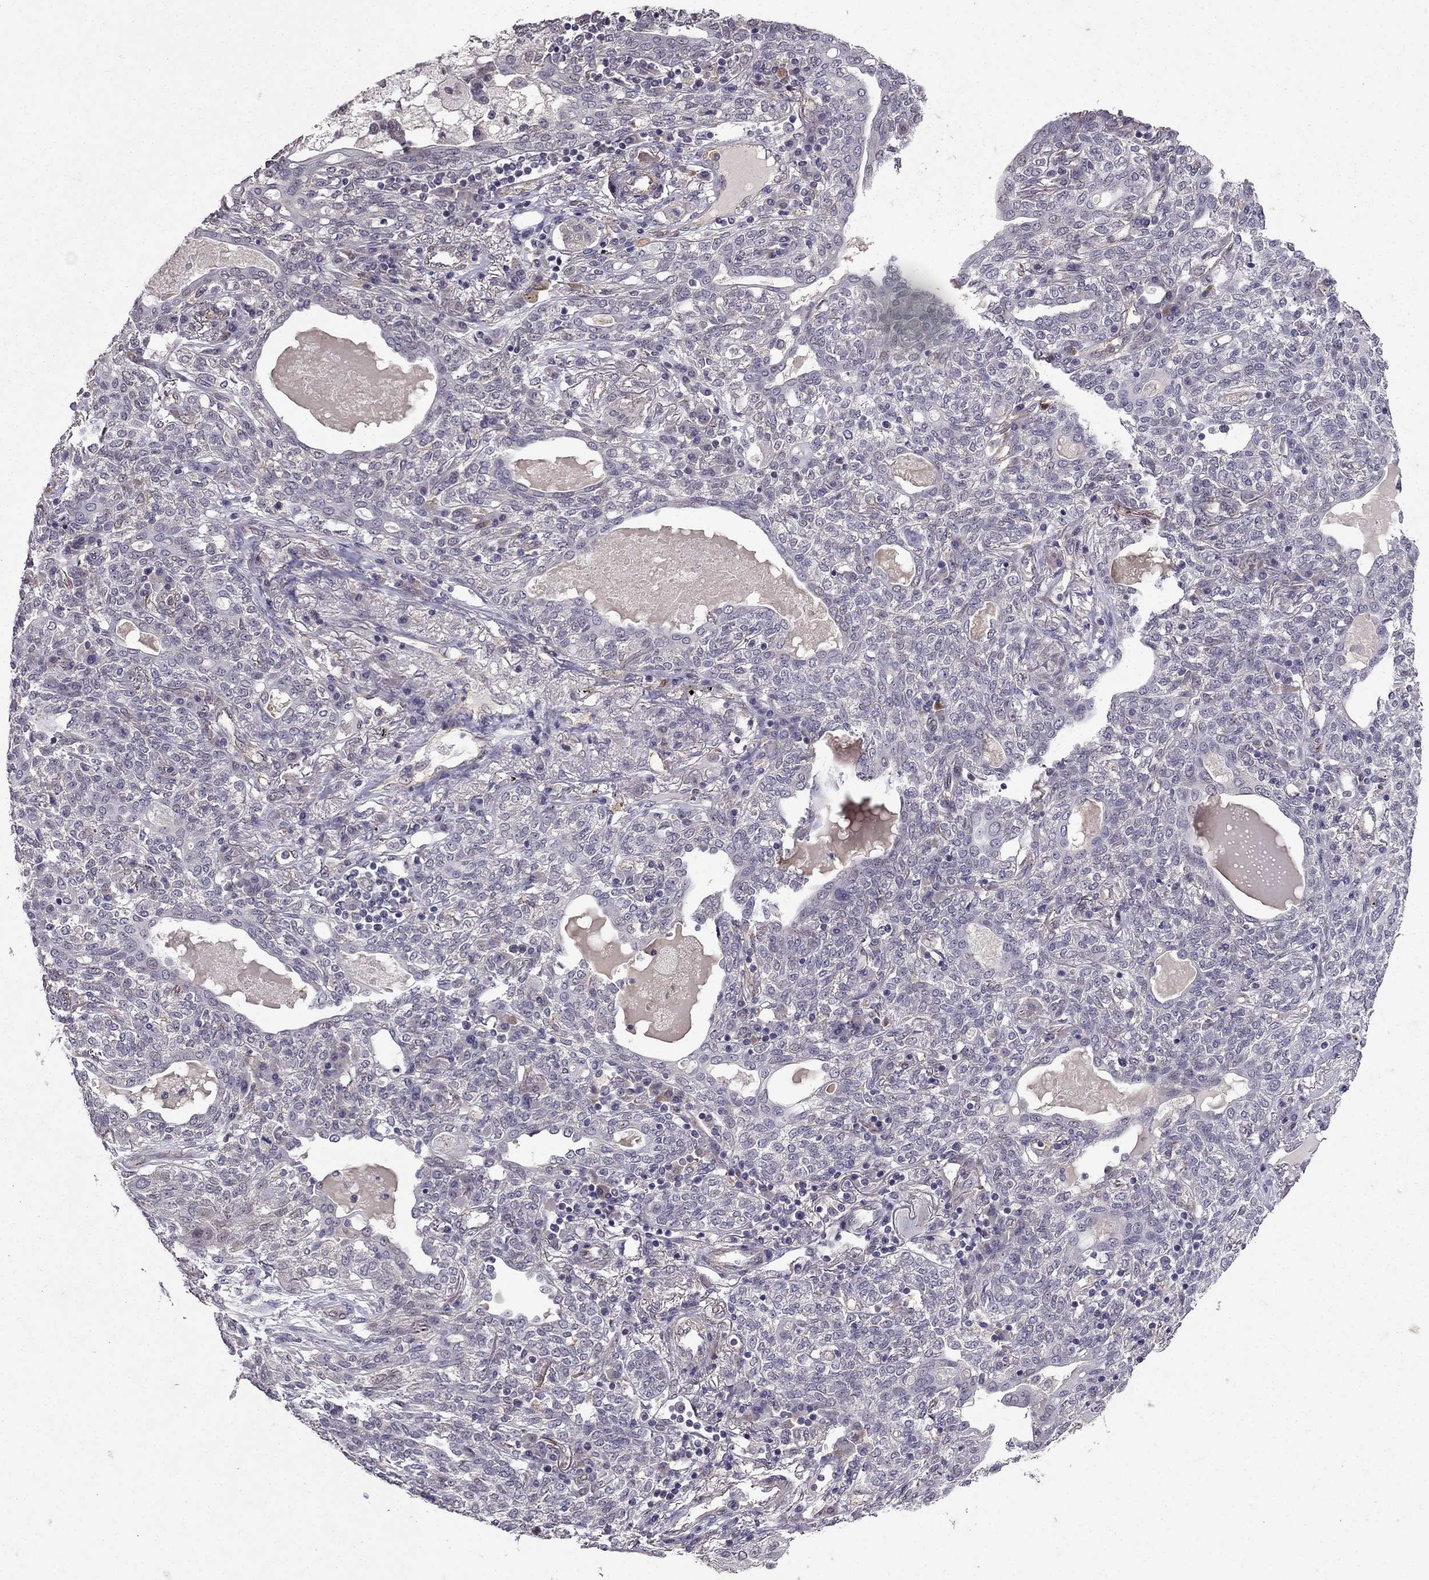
{"staining": {"intensity": "negative", "quantity": "none", "location": "none"}, "tissue": "lung cancer", "cell_type": "Tumor cells", "image_type": "cancer", "snomed": [{"axis": "morphology", "description": "Squamous cell carcinoma, NOS"}, {"axis": "topography", "description": "Lung"}], "caption": "Tumor cells are negative for protein expression in human lung cancer.", "gene": "RASIP1", "patient": {"sex": "female", "age": 70}}